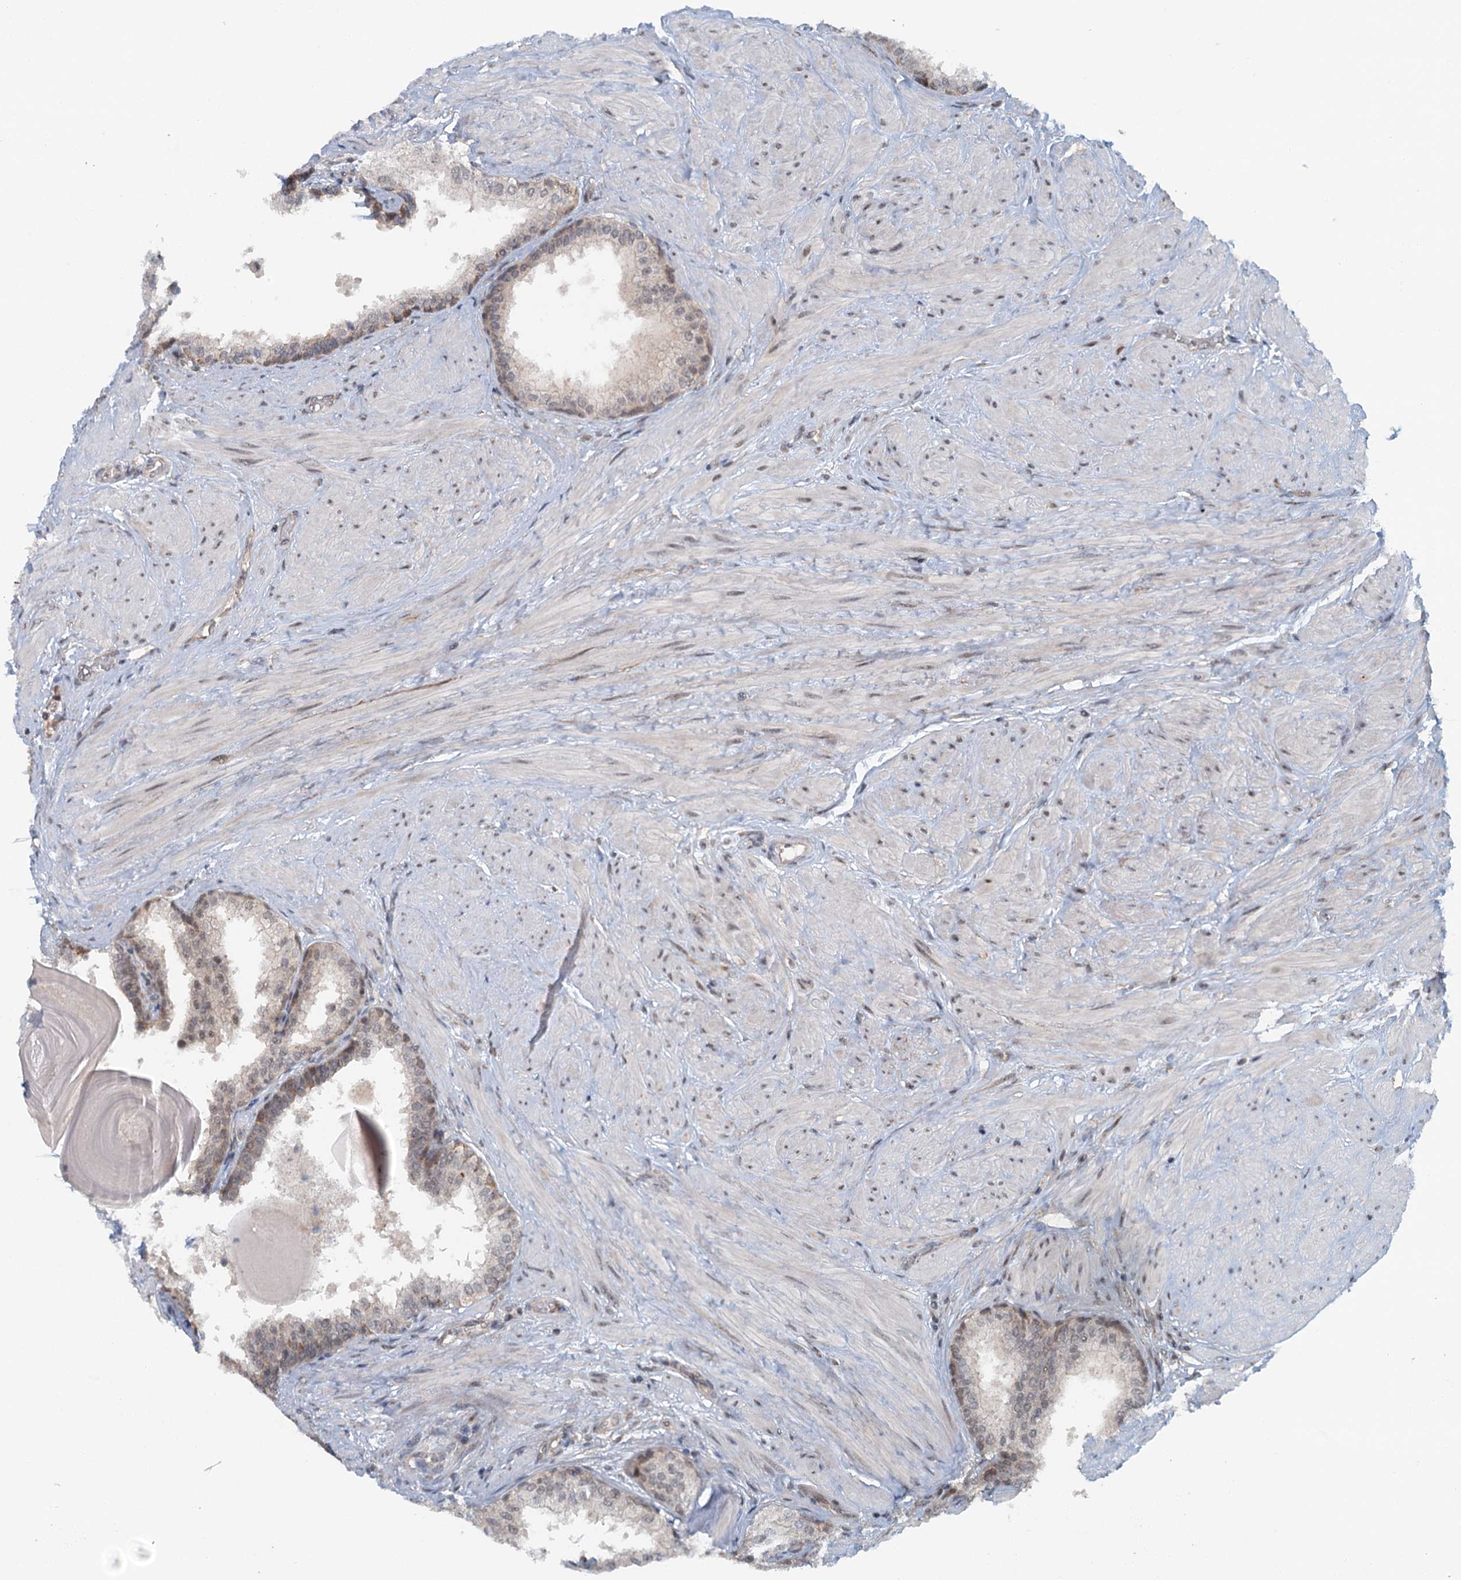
{"staining": {"intensity": "moderate", "quantity": "<25%", "location": "cytoplasmic/membranous,nuclear"}, "tissue": "prostate", "cell_type": "Glandular cells", "image_type": "normal", "snomed": [{"axis": "morphology", "description": "Normal tissue, NOS"}, {"axis": "topography", "description": "Prostate"}], "caption": "Glandular cells show moderate cytoplasmic/membranous,nuclear staining in approximately <25% of cells in normal prostate.", "gene": "TAS2R42", "patient": {"sex": "male", "age": 48}}